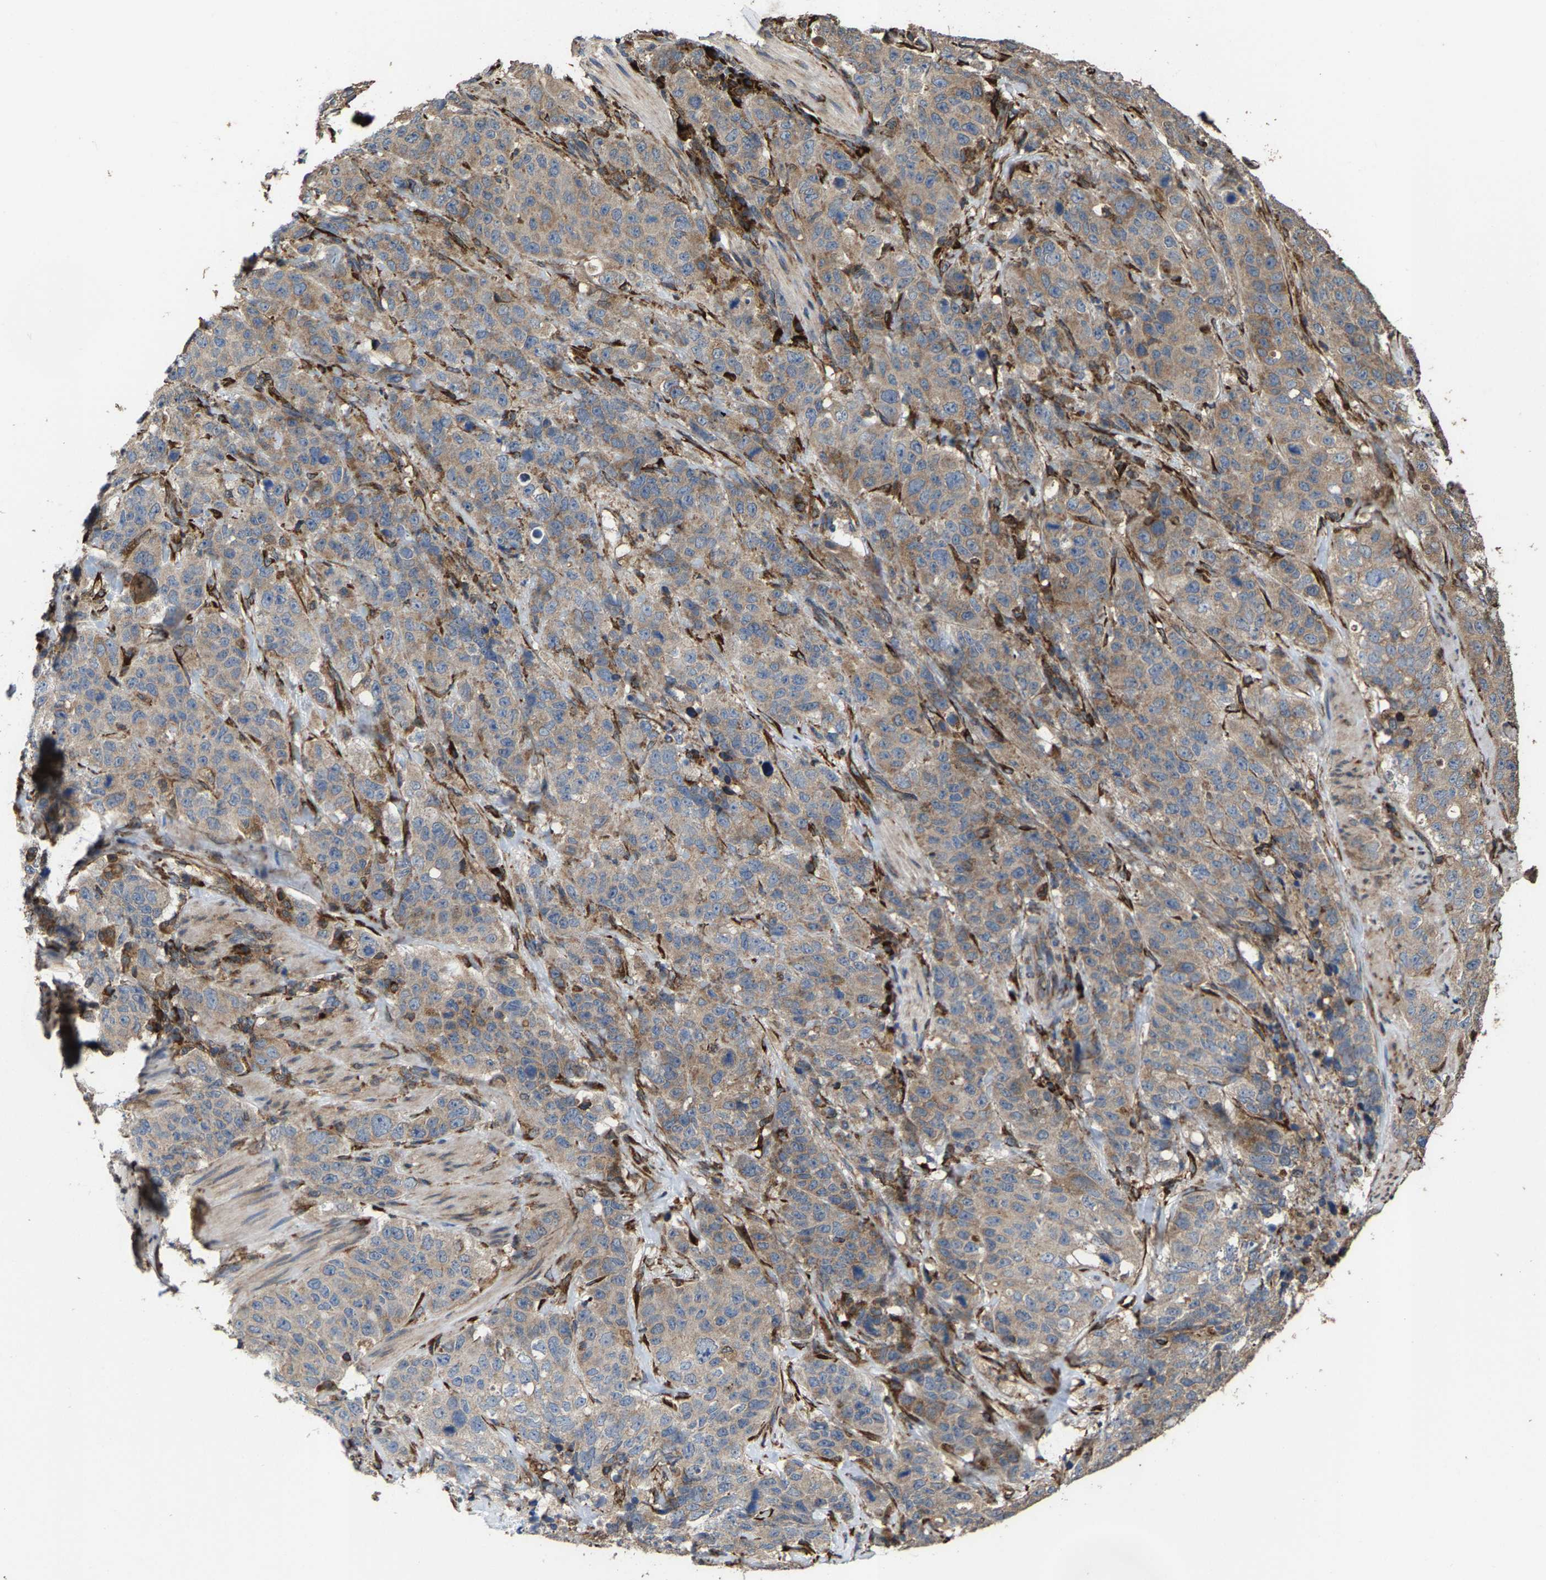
{"staining": {"intensity": "weak", "quantity": "25%-75%", "location": "cytoplasmic/membranous"}, "tissue": "stomach cancer", "cell_type": "Tumor cells", "image_type": "cancer", "snomed": [{"axis": "morphology", "description": "Adenocarcinoma, NOS"}, {"axis": "topography", "description": "Stomach"}], "caption": "Human stomach adenocarcinoma stained for a protein (brown) exhibits weak cytoplasmic/membranous positive staining in about 25%-75% of tumor cells.", "gene": "FGD3", "patient": {"sex": "male", "age": 48}}